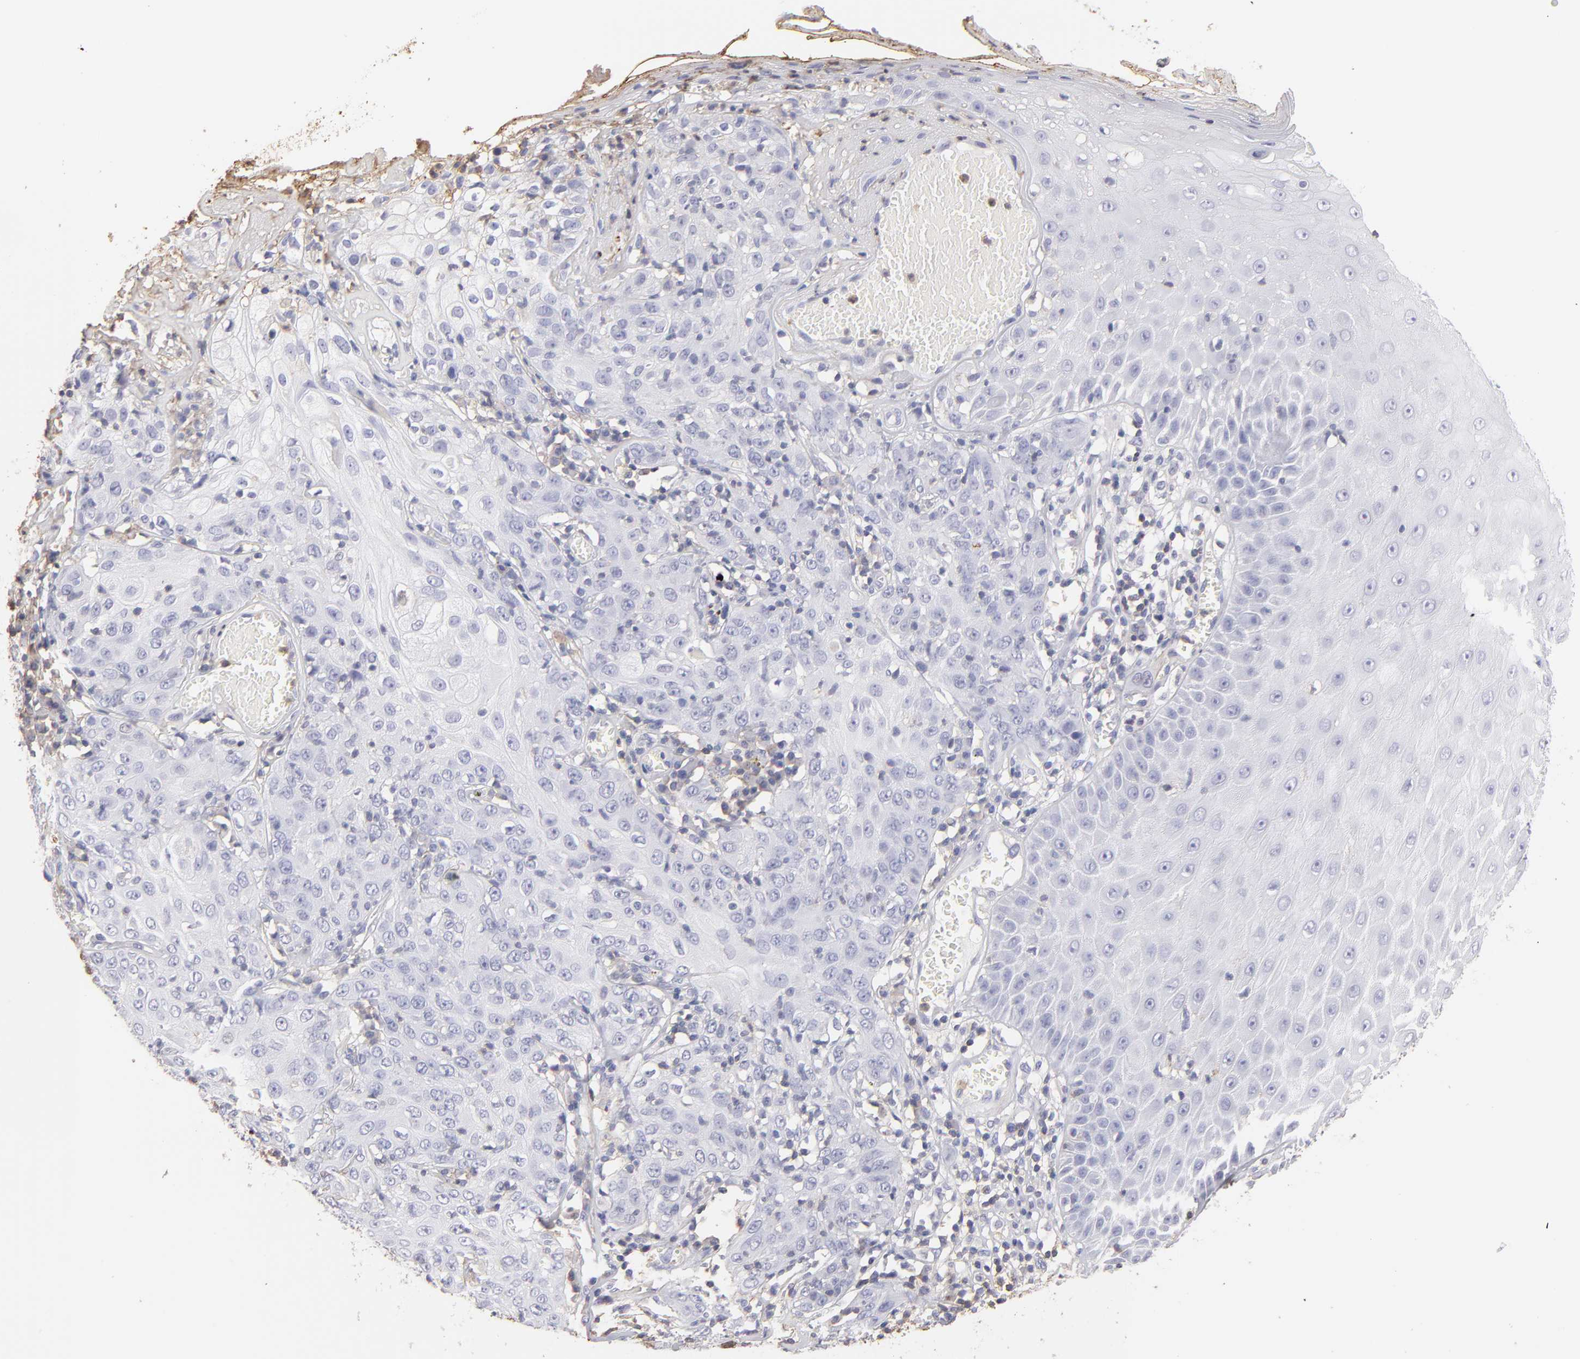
{"staining": {"intensity": "negative", "quantity": "none", "location": "none"}, "tissue": "skin cancer", "cell_type": "Tumor cells", "image_type": "cancer", "snomed": [{"axis": "morphology", "description": "Squamous cell carcinoma, NOS"}, {"axis": "topography", "description": "Skin"}], "caption": "Micrograph shows no significant protein staining in tumor cells of squamous cell carcinoma (skin). (DAB immunohistochemistry with hematoxylin counter stain).", "gene": "ABCB1", "patient": {"sex": "male", "age": 65}}